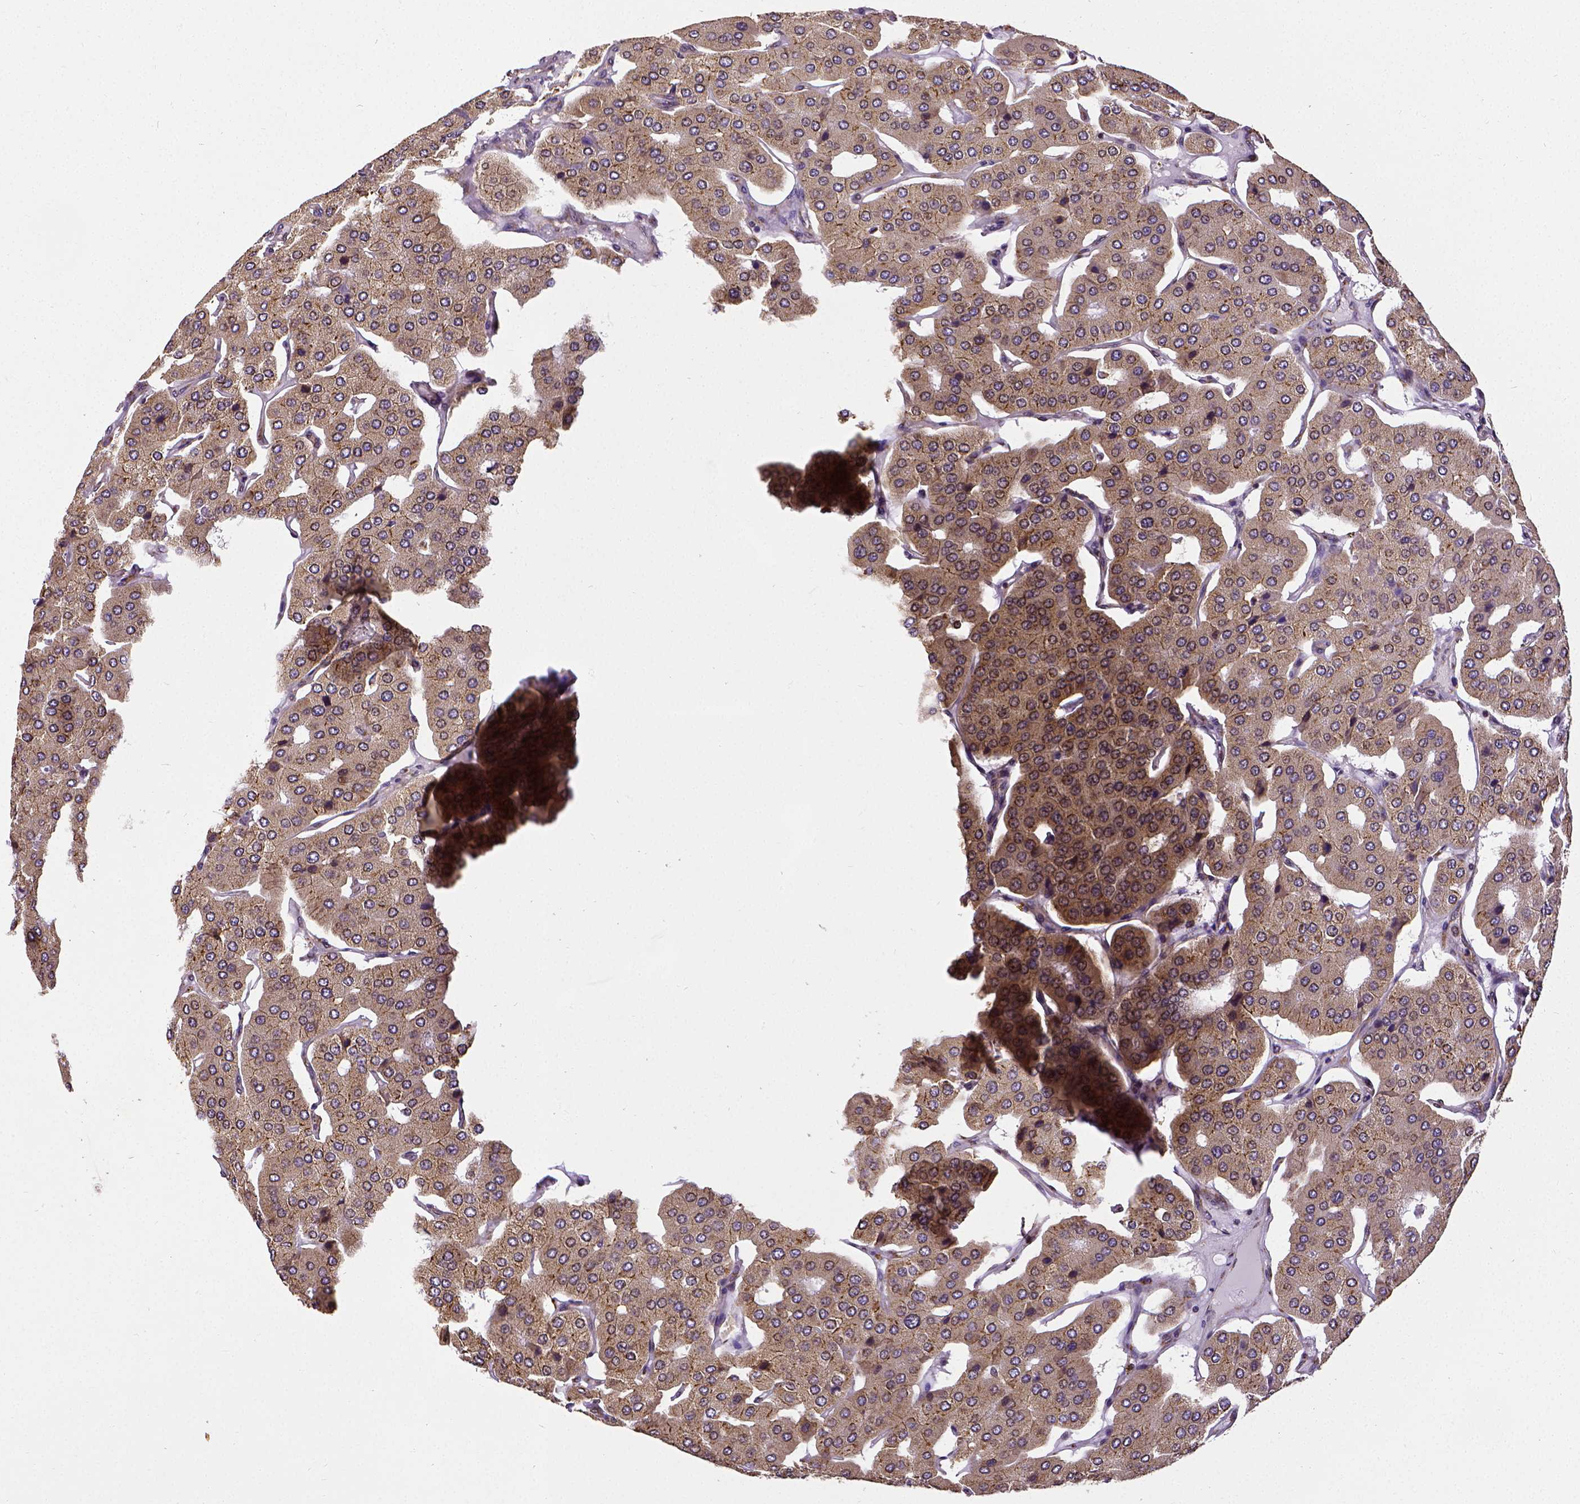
{"staining": {"intensity": "moderate", "quantity": ">75%", "location": "cytoplasmic/membranous"}, "tissue": "parathyroid gland", "cell_type": "Glandular cells", "image_type": "normal", "snomed": [{"axis": "morphology", "description": "Normal tissue, NOS"}, {"axis": "morphology", "description": "Adenoma, NOS"}, {"axis": "topography", "description": "Parathyroid gland"}], "caption": "About >75% of glandular cells in benign human parathyroid gland display moderate cytoplasmic/membranous protein positivity as visualized by brown immunohistochemical staining.", "gene": "MTDH", "patient": {"sex": "female", "age": 86}}